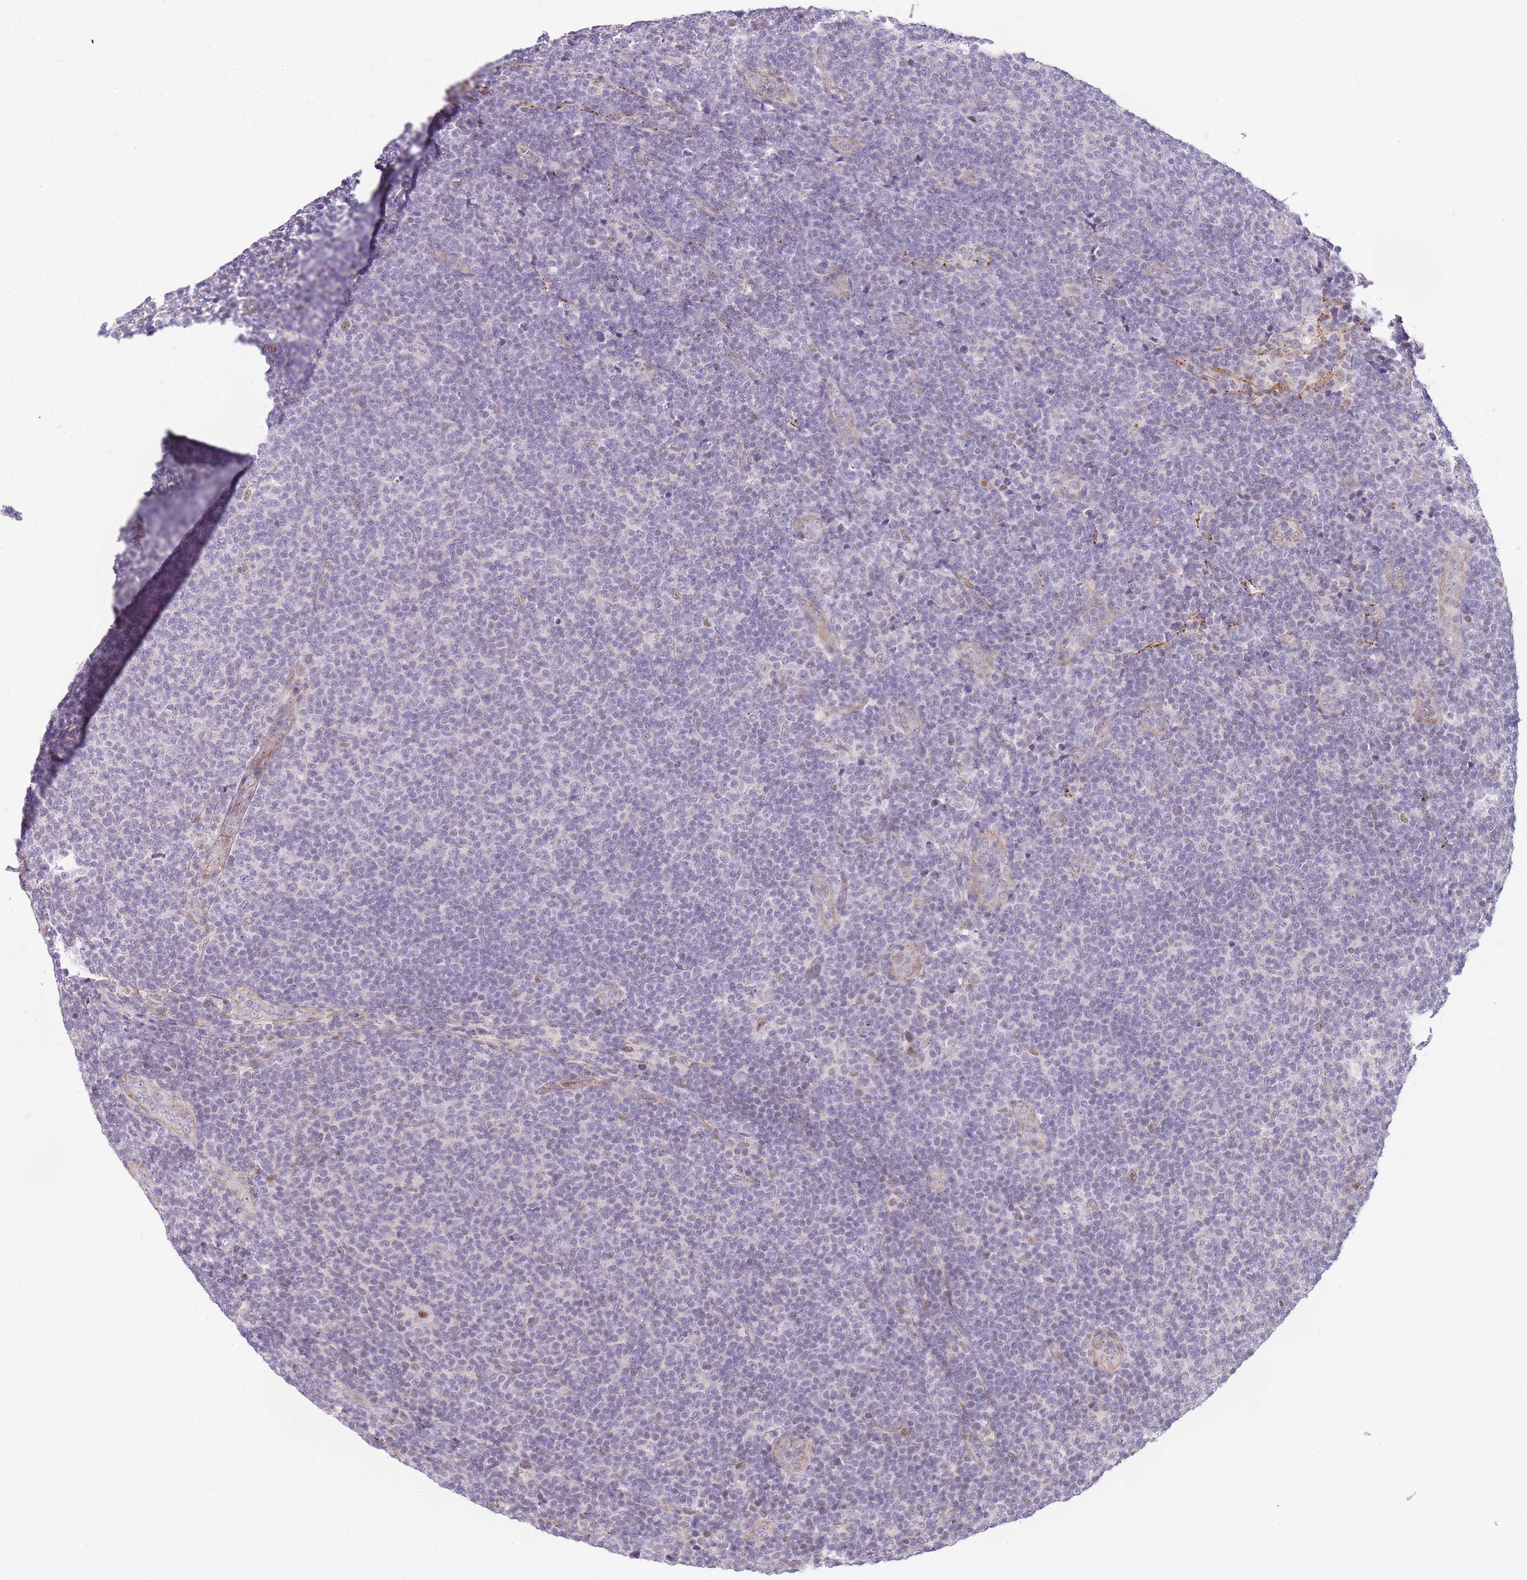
{"staining": {"intensity": "negative", "quantity": "none", "location": "none"}, "tissue": "lymphoma", "cell_type": "Tumor cells", "image_type": "cancer", "snomed": [{"axis": "morphology", "description": "Malignant lymphoma, non-Hodgkin's type, Low grade"}, {"axis": "topography", "description": "Lymph node"}], "caption": "Tumor cells show no significant protein staining in low-grade malignant lymphoma, non-Hodgkin's type.", "gene": "CLBA1", "patient": {"sex": "male", "age": 66}}